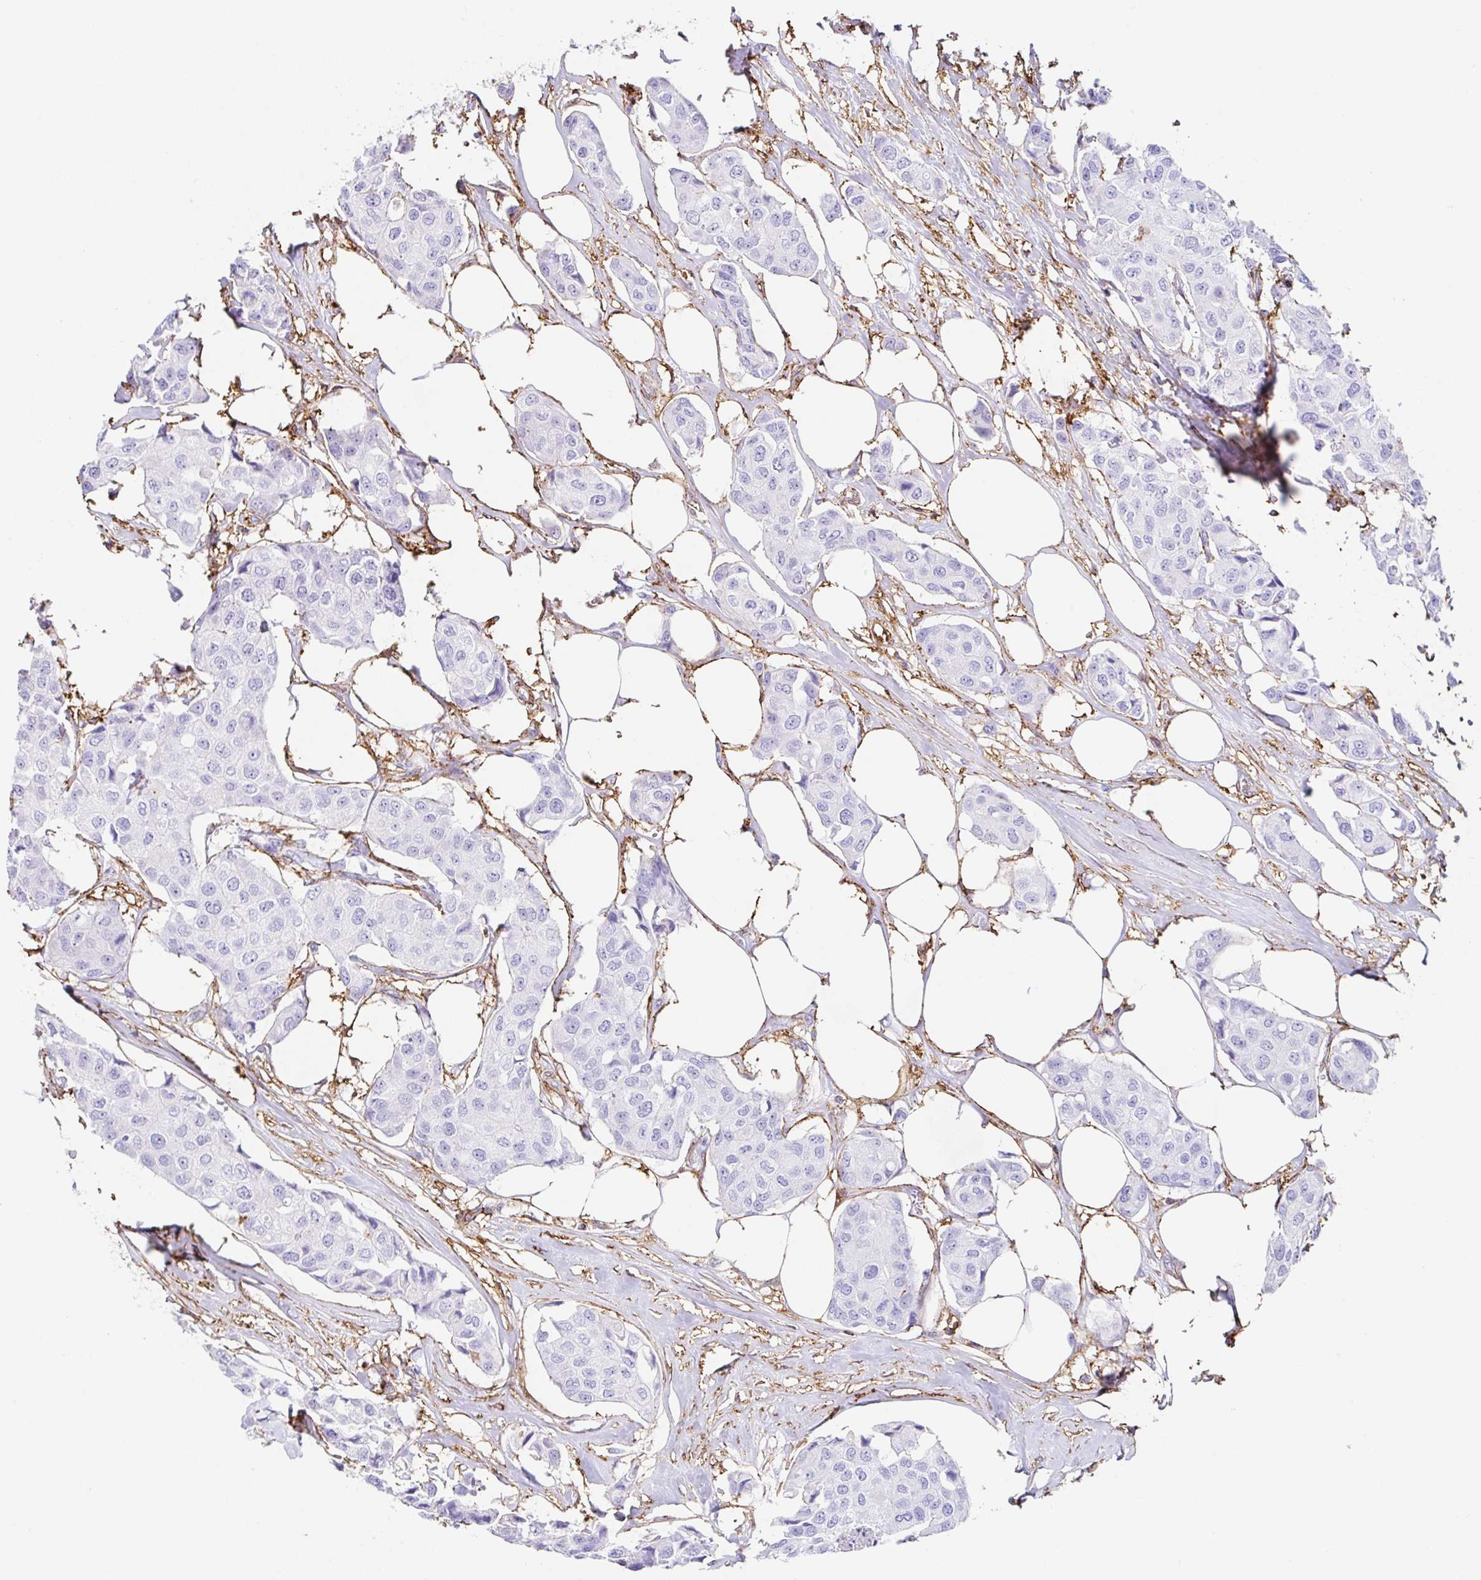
{"staining": {"intensity": "negative", "quantity": "none", "location": "none"}, "tissue": "breast cancer", "cell_type": "Tumor cells", "image_type": "cancer", "snomed": [{"axis": "morphology", "description": "Duct carcinoma"}, {"axis": "topography", "description": "Breast"}, {"axis": "topography", "description": "Lymph node"}], "caption": "An IHC micrograph of breast cancer is shown. There is no staining in tumor cells of breast cancer. Brightfield microscopy of immunohistochemistry stained with DAB (3,3'-diaminobenzidine) (brown) and hematoxylin (blue), captured at high magnification.", "gene": "MTTP", "patient": {"sex": "female", "age": 80}}